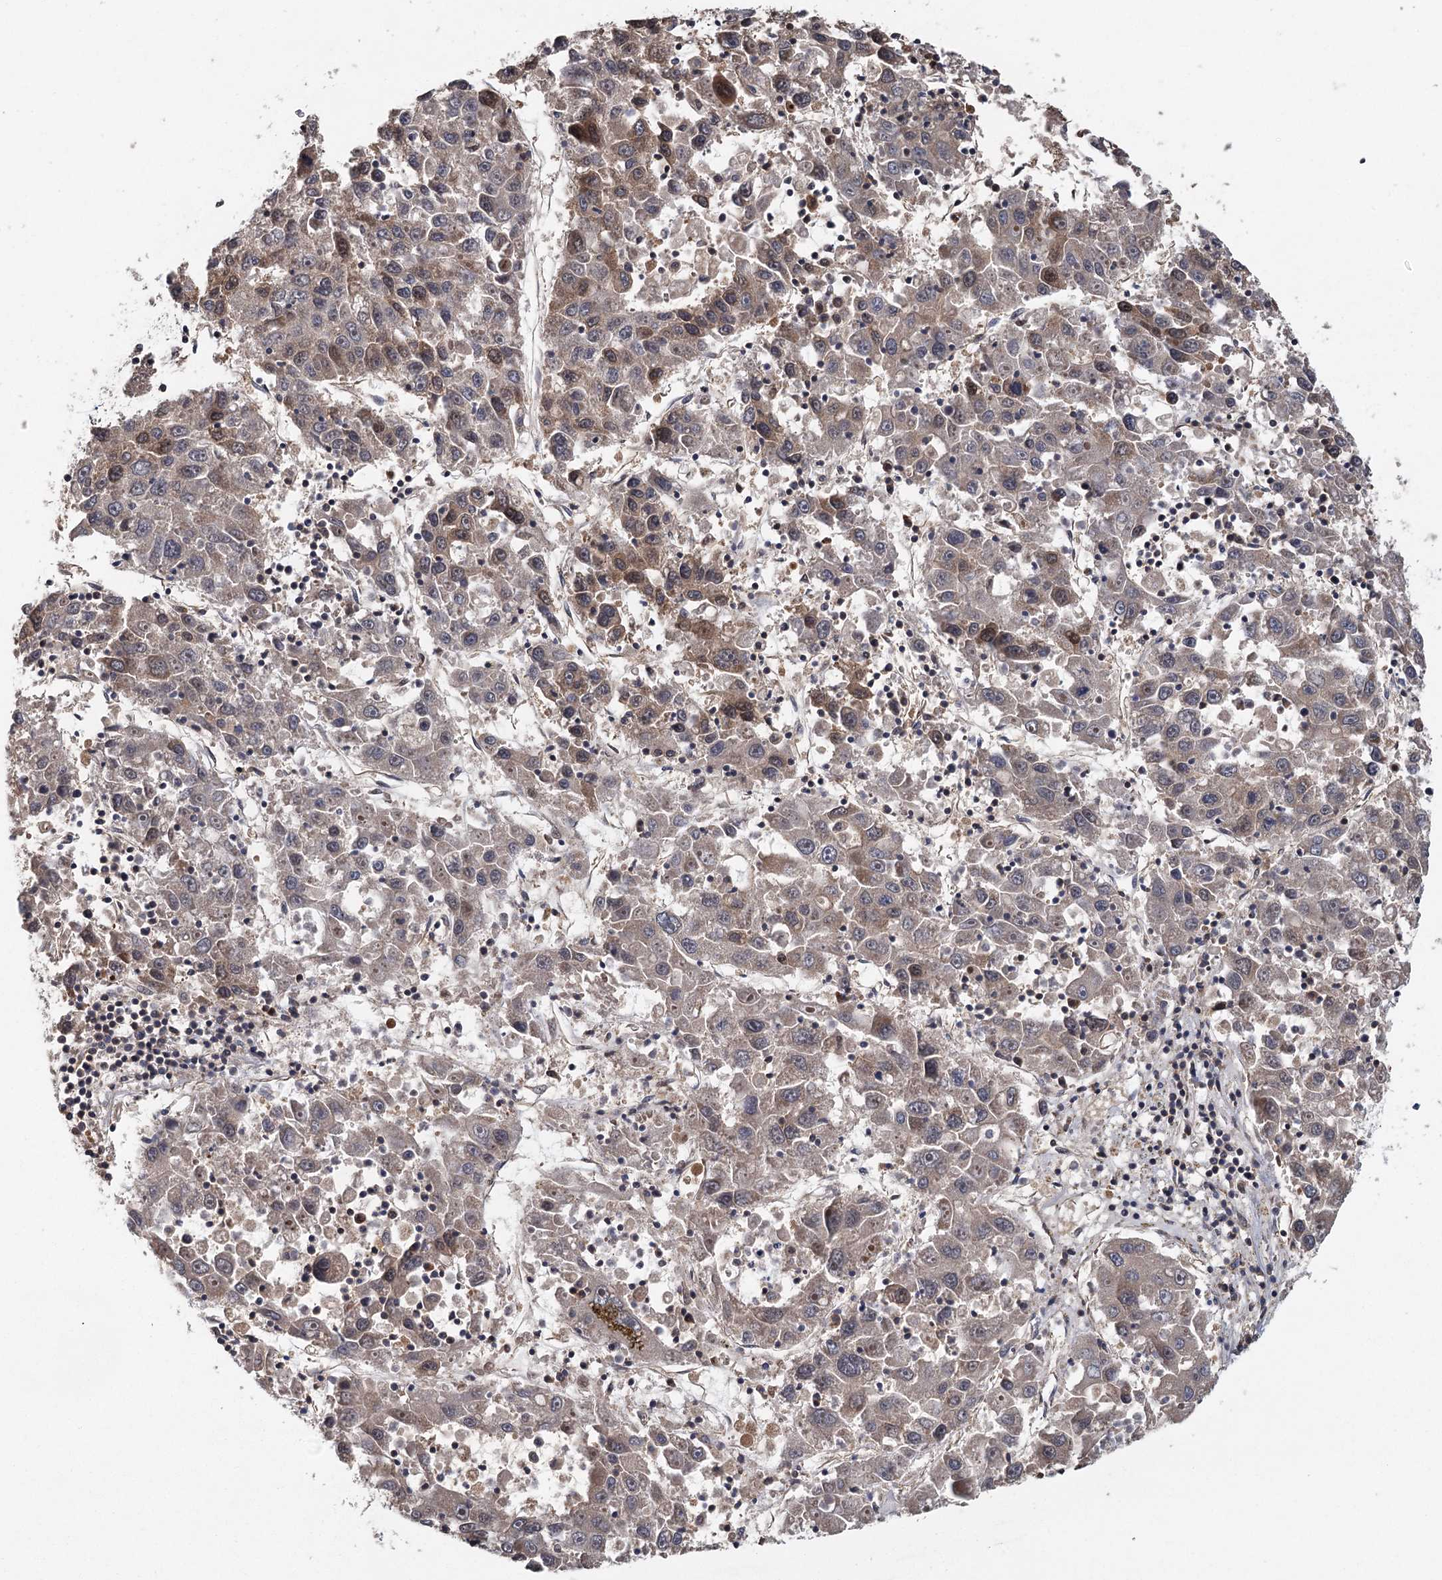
{"staining": {"intensity": "moderate", "quantity": "<25%", "location": "cytoplasmic/membranous,nuclear"}, "tissue": "liver cancer", "cell_type": "Tumor cells", "image_type": "cancer", "snomed": [{"axis": "morphology", "description": "Carcinoma, Hepatocellular, NOS"}, {"axis": "topography", "description": "Liver"}], "caption": "A micrograph of human hepatocellular carcinoma (liver) stained for a protein displays moderate cytoplasmic/membranous and nuclear brown staining in tumor cells.", "gene": "MYG1", "patient": {"sex": "male", "age": 49}}